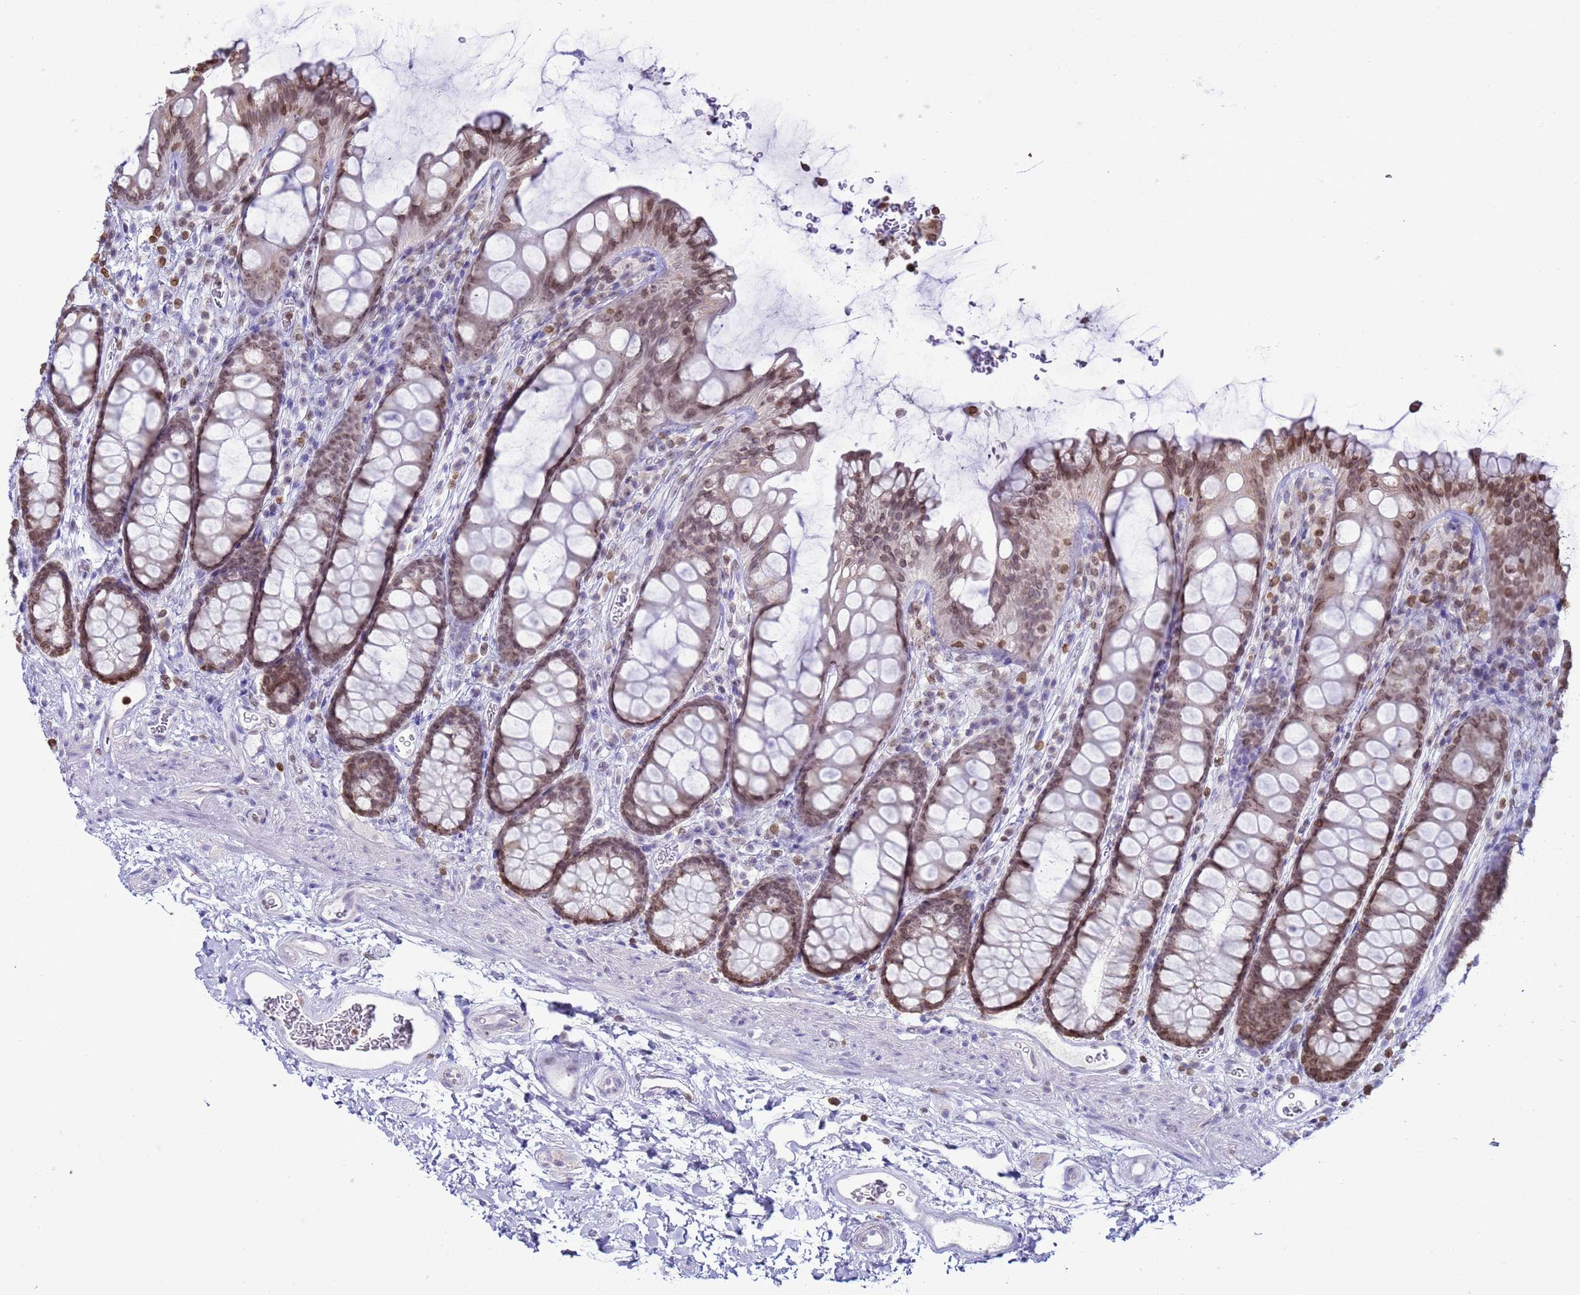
{"staining": {"intensity": "negative", "quantity": "none", "location": "none"}, "tissue": "colon", "cell_type": "Endothelial cells", "image_type": "normal", "snomed": [{"axis": "morphology", "description": "Normal tissue, NOS"}, {"axis": "topography", "description": "Colon"}], "caption": "High power microscopy photomicrograph of an immunohistochemistry (IHC) image of unremarkable colon, revealing no significant staining in endothelial cells. (DAB (3,3'-diaminobenzidine) IHC visualized using brightfield microscopy, high magnification).", "gene": "DHX37", "patient": {"sex": "female", "age": 82}}